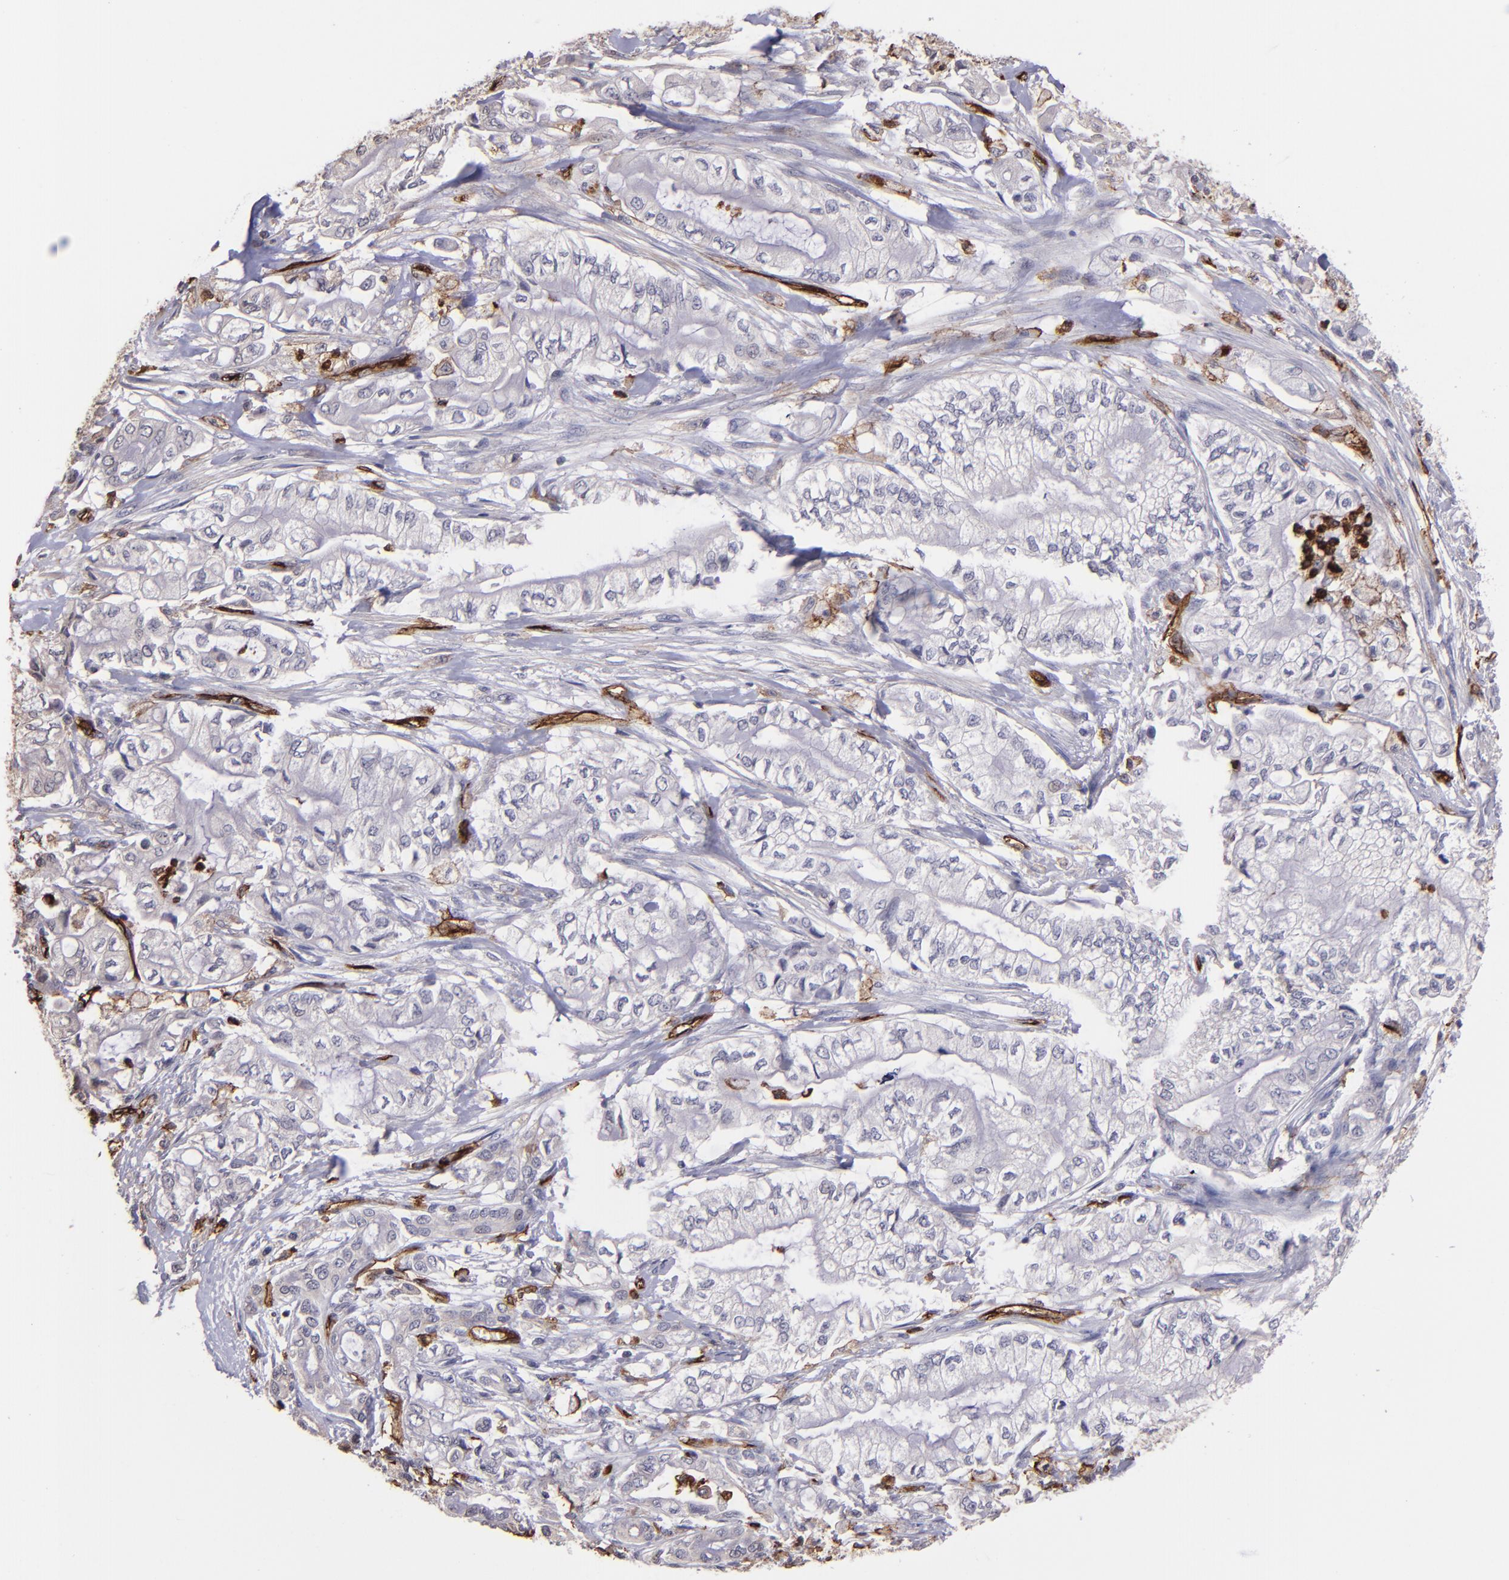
{"staining": {"intensity": "negative", "quantity": "none", "location": "none"}, "tissue": "pancreatic cancer", "cell_type": "Tumor cells", "image_type": "cancer", "snomed": [{"axis": "morphology", "description": "Adenocarcinoma, NOS"}, {"axis": "topography", "description": "Pancreas"}], "caption": "Immunohistochemistry photomicrograph of neoplastic tissue: human pancreatic cancer (adenocarcinoma) stained with DAB (3,3'-diaminobenzidine) reveals no significant protein staining in tumor cells. (Stains: DAB (3,3'-diaminobenzidine) immunohistochemistry with hematoxylin counter stain, Microscopy: brightfield microscopy at high magnification).", "gene": "DYSF", "patient": {"sex": "male", "age": 79}}